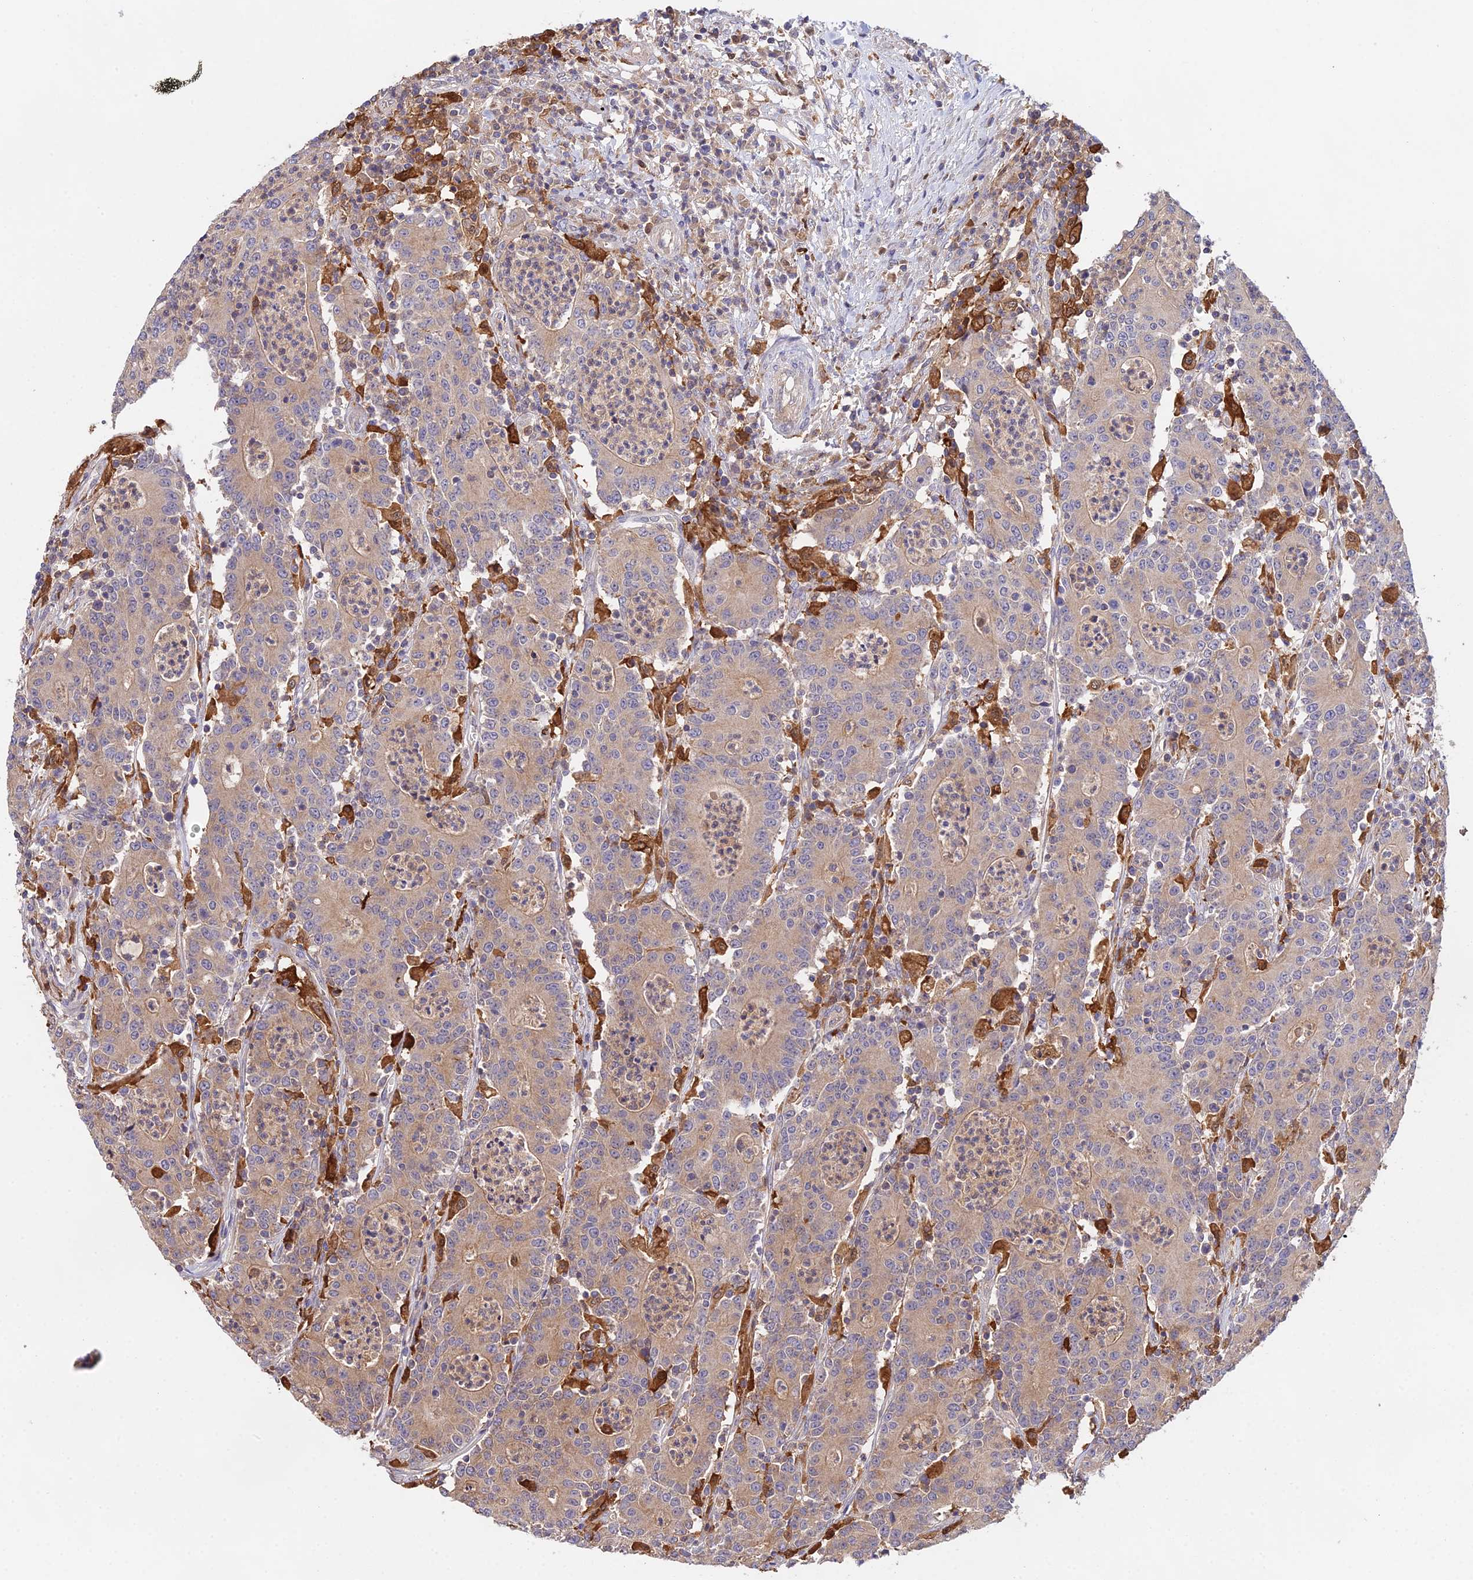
{"staining": {"intensity": "moderate", "quantity": ">75%", "location": "cytoplasmic/membranous"}, "tissue": "colorectal cancer", "cell_type": "Tumor cells", "image_type": "cancer", "snomed": [{"axis": "morphology", "description": "Adenocarcinoma, NOS"}, {"axis": "topography", "description": "Colon"}], "caption": "Protein expression analysis of colorectal adenocarcinoma shows moderate cytoplasmic/membranous expression in about >75% of tumor cells.", "gene": "FBP1", "patient": {"sex": "male", "age": 83}}